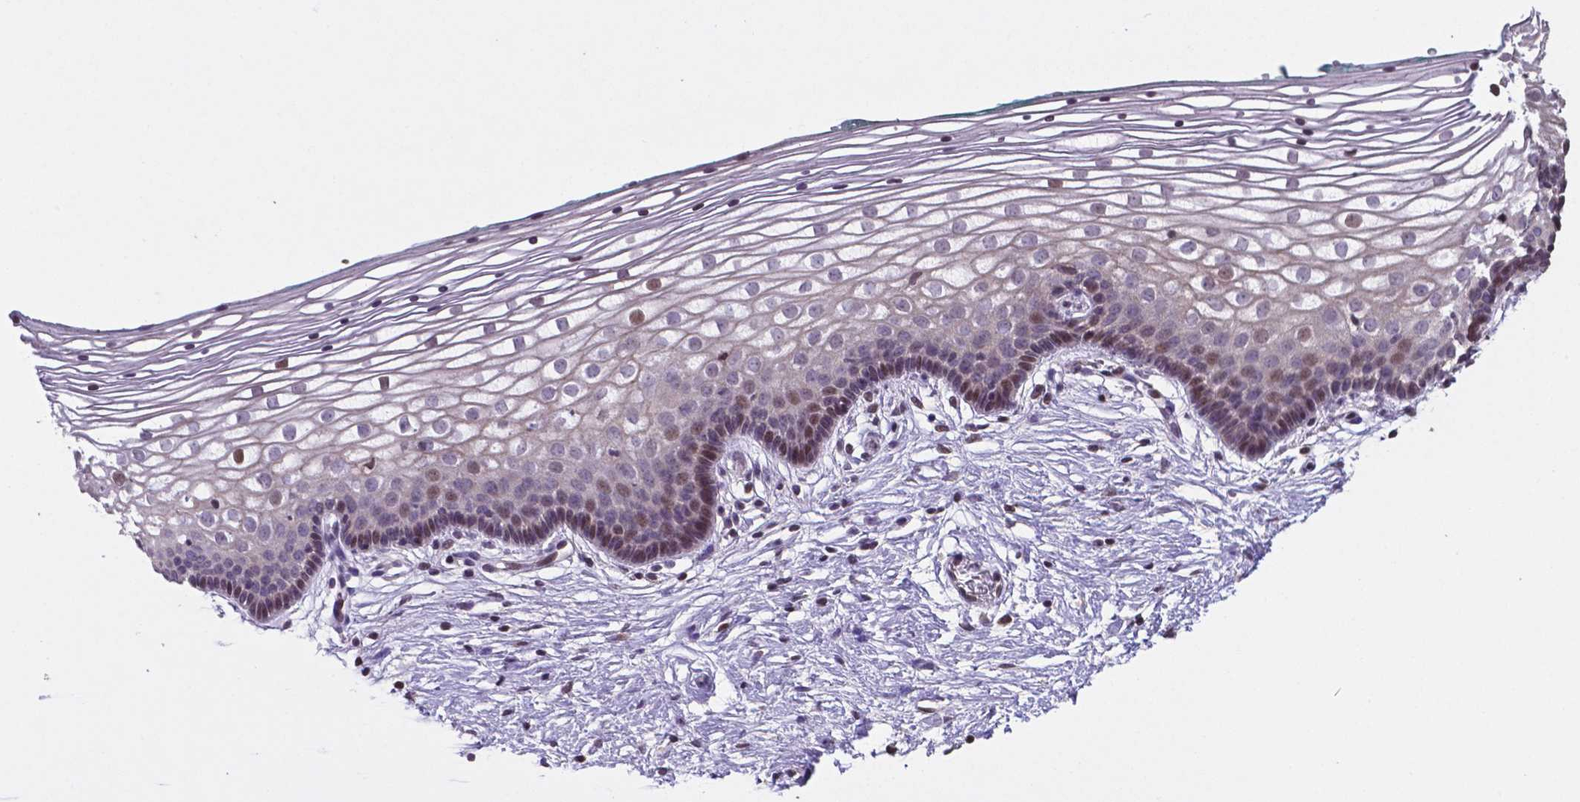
{"staining": {"intensity": "moderate", "quantity": "<25%", "location": "nuclear"}, "tissue": "vagina", "cell_type": "Squamous epithelial cells", "image_type": "normal", "snomed": [{"axis": "morphology", "description": "Normal tissue, NOS"}, {"axis": "topography", "description": "Vagina"}], "caption": "IHC (DAB (3,3'-diaminobenzidine)) staining of normal vagina shows moderate nuclear protein positivity in approximately <25% of squamous epithelial cells.", "gene": "MLC1", "patient": {"sex": "female", "age": 36}}